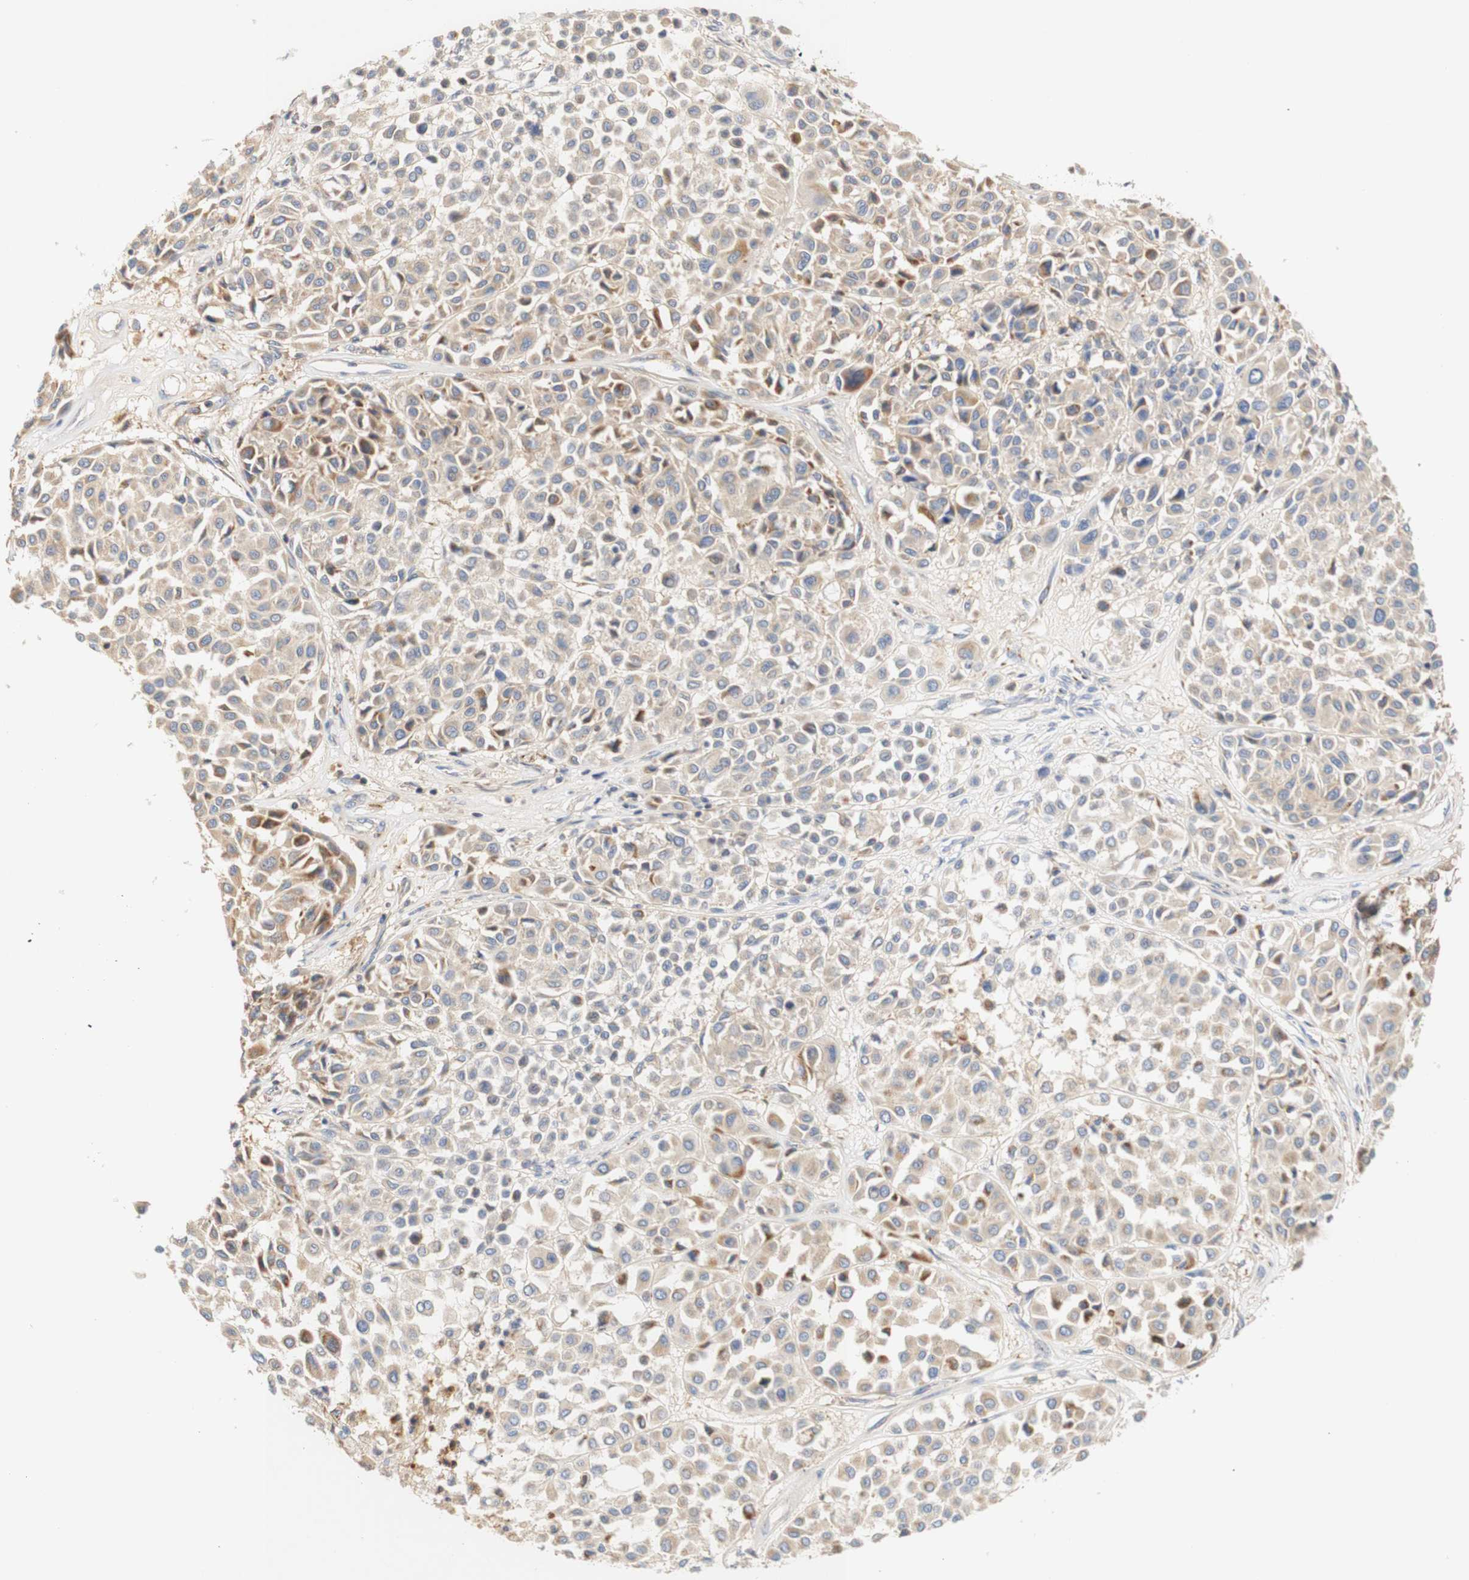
{"staining": {"intensity": "moderate", "quantity": "25%-75%", "location": "cytoplasmic/membranous"}, "tissue": "melanoma", "cell_type": "Tumor cells", "image_type": "cancer", "snomed": [{"axis": "morphology", "description": "Malignant melanoma, Metastatic site"}, {"axis": "topography", "description": "Soft tissue"}], "caption": "IHC micrograph of neoplastic tissue: human malignant melanoma (metastatic site) stained using IHC exhibits medium levels of moderate protein expression localized specifically in the cytoplasmic/membranous of tumor cells, appearing as a cytoplasmic/membranous brown color.", "gene": "PCDH7", "patient": {"sex": "male", "age": 41}}